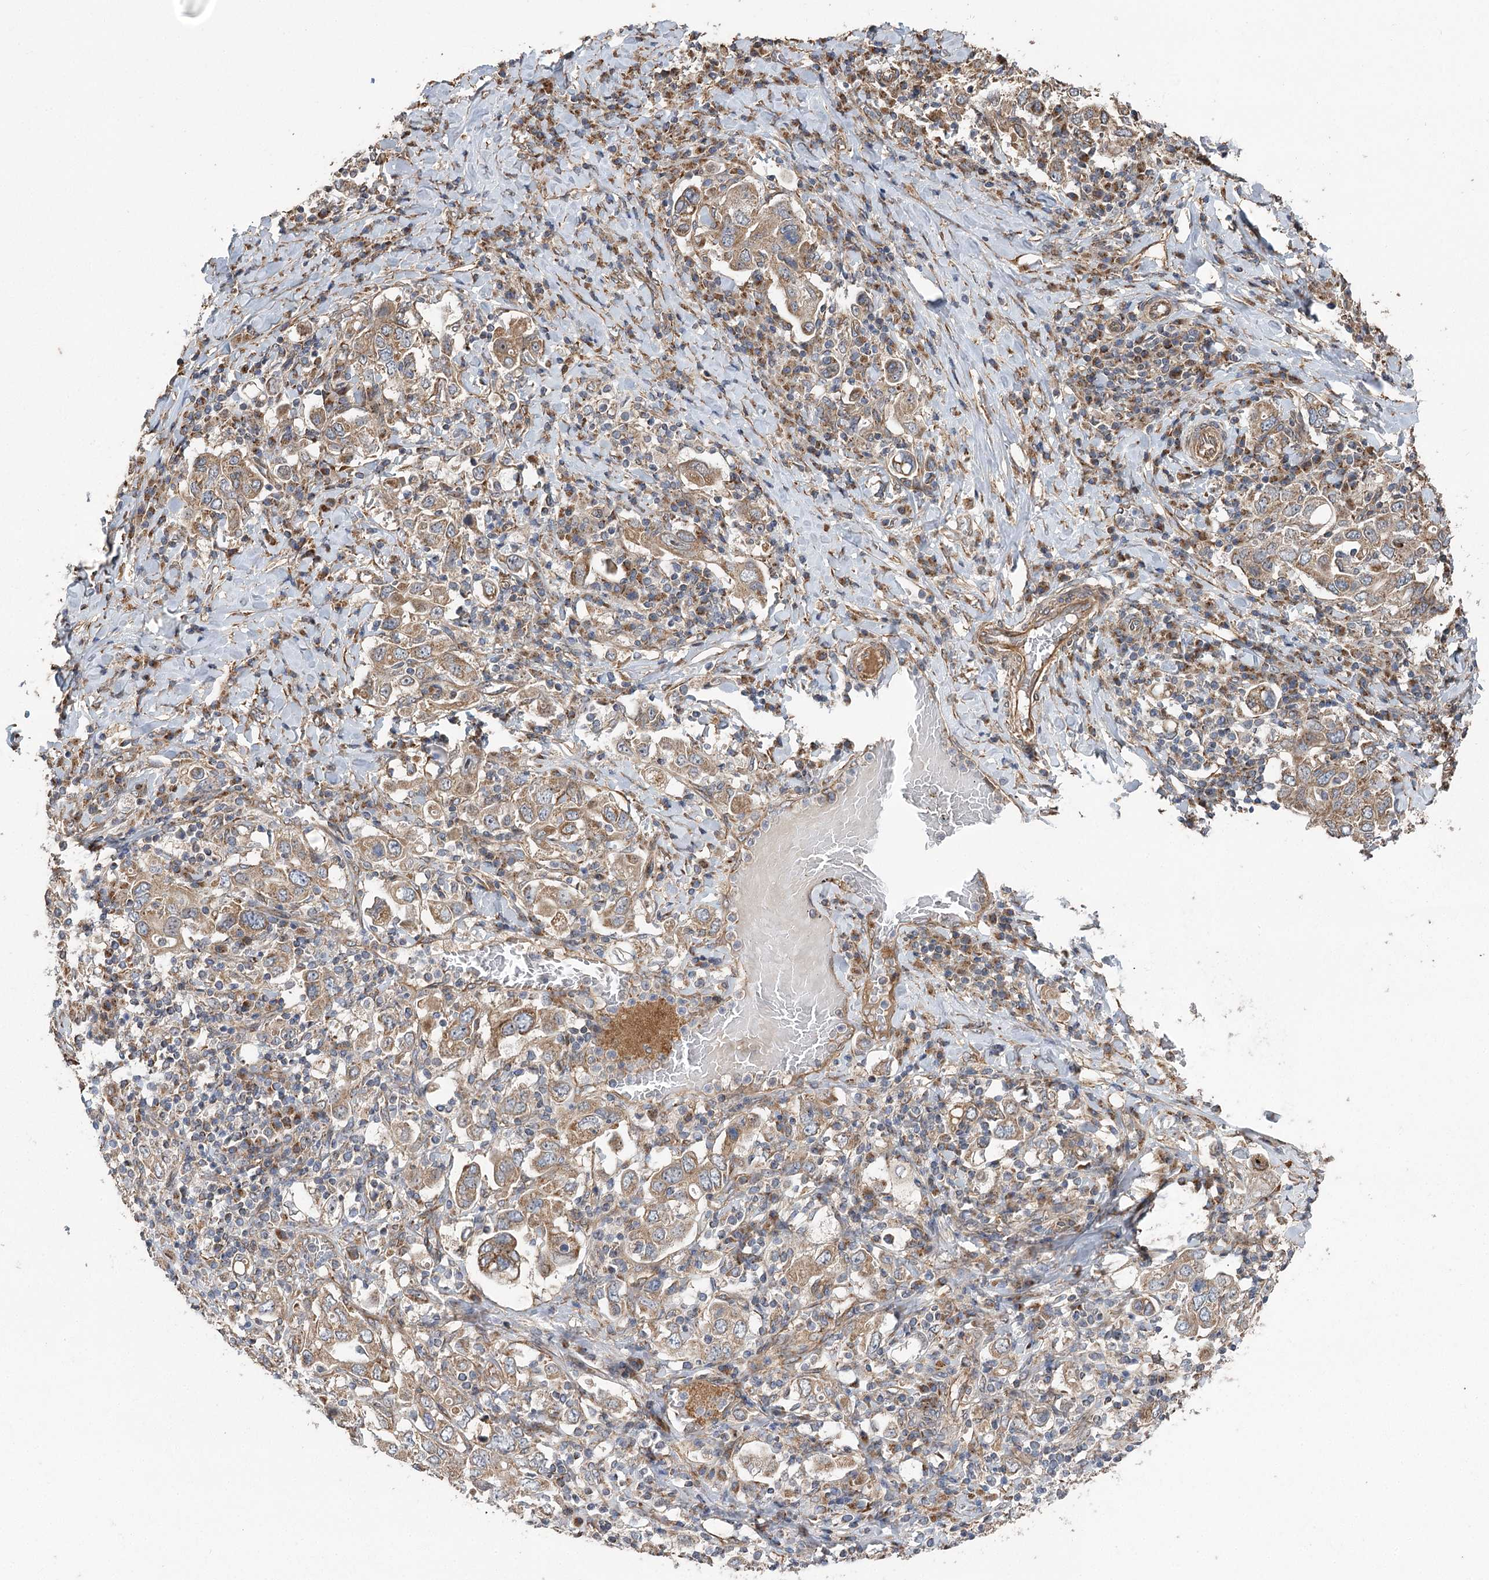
{"staining": {"intensity": "moderate", "quantity": ">75%", "location": "cytoplasmic/membranous"}, "tissue": "stomach cancer", "cell_type": "Tumor cells", "image_type": "cancer", "snomed": [{"axis": "morphology", "description": "Adenocarcinoma, NOS"}, {"axis": "topography", "description": "Stomach, upper"}], "caption": "This is an image of immunohistochemistry staining of adenocarcinoma (stomach), which shows moderate staining in the cytoplasmic/membranous of tumor cells.", "gene": "RWDD4", "patient": {"sex": "male", "age": 62}}